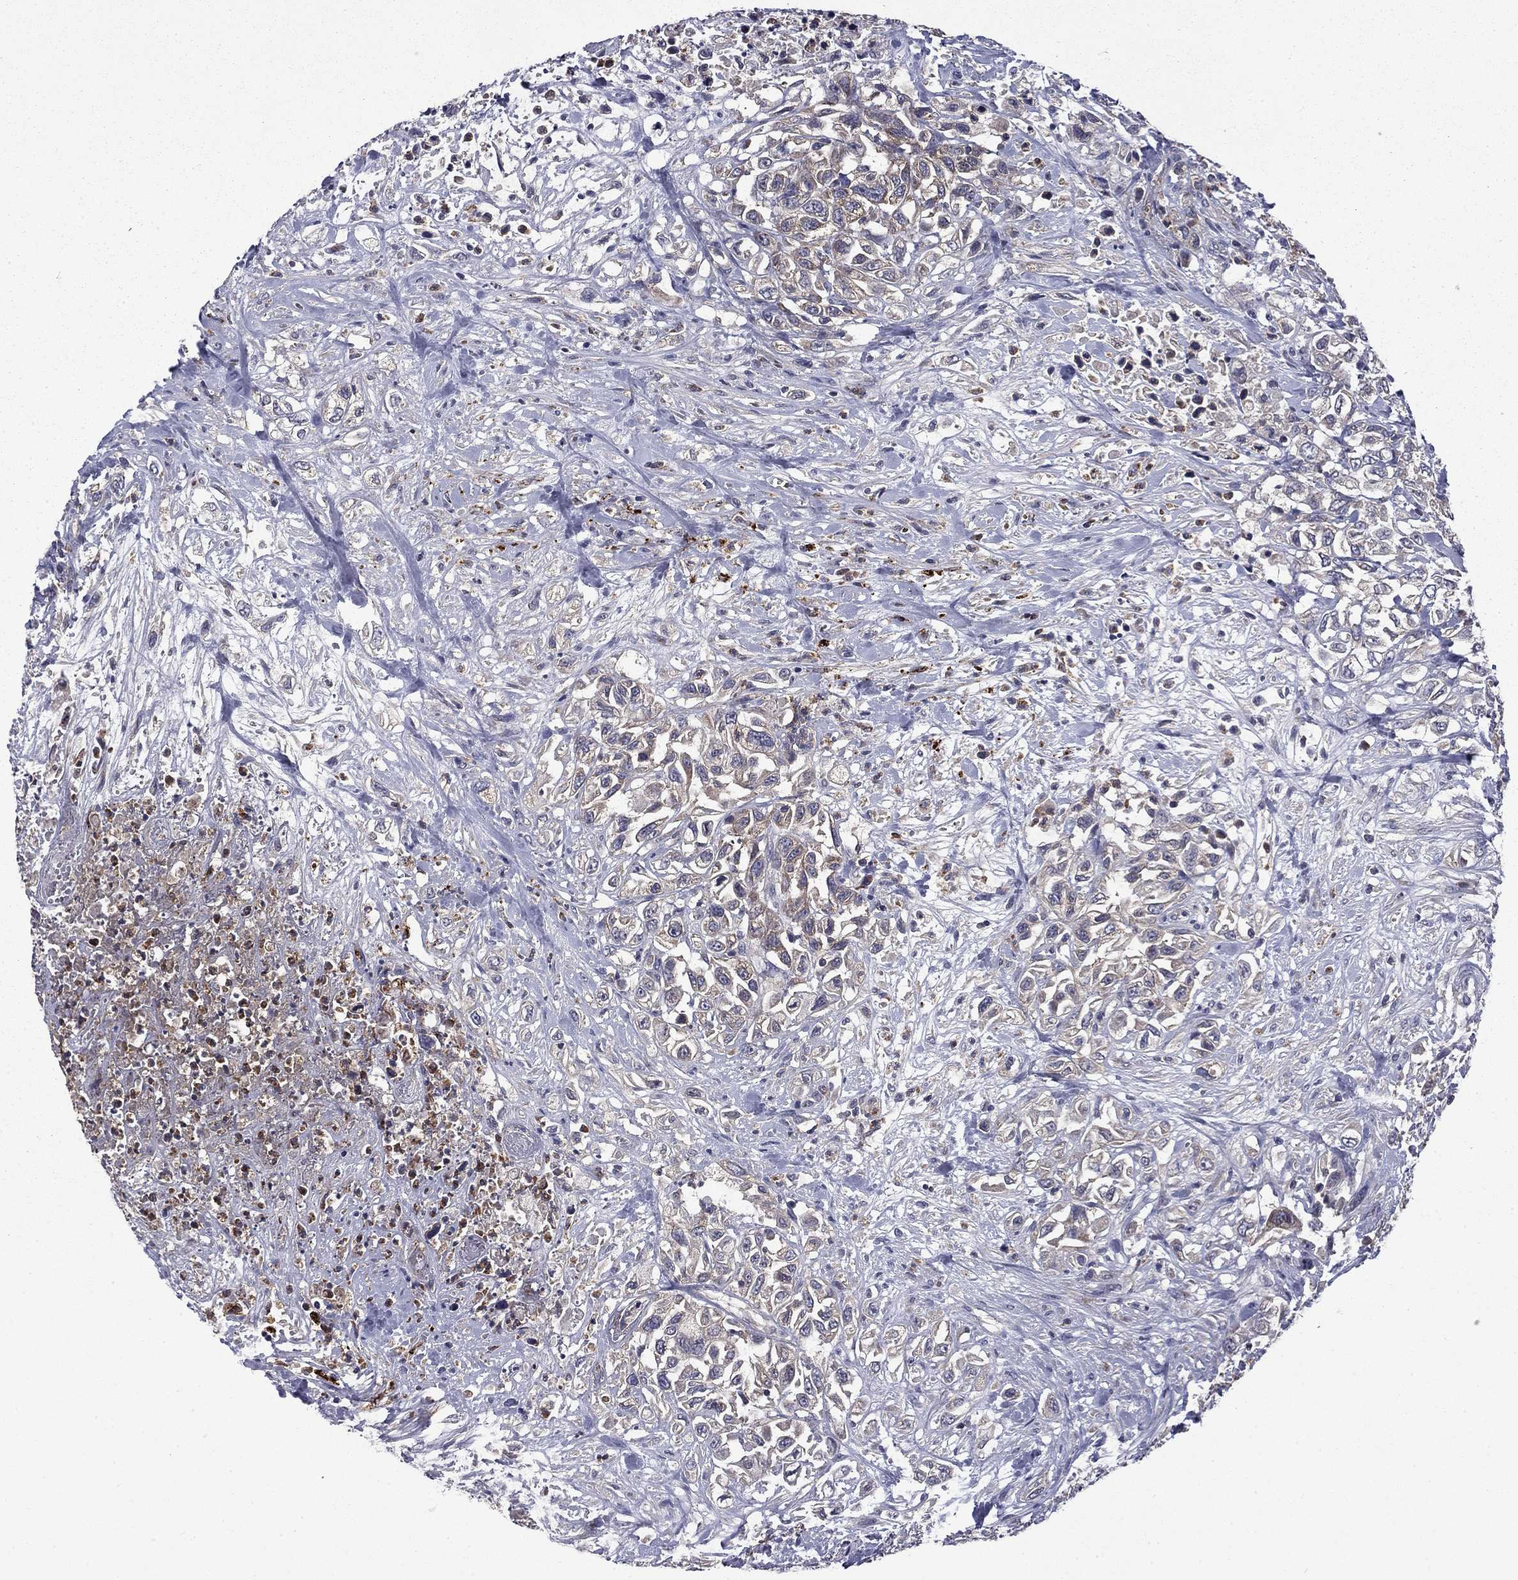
{"staining": {"intensity": "negative", "quantity": "none", "location": "none"}, "tissue": "urothelial cancer", "cell_type": "Tumor cells", "image_type": "cancer", "snomed": [{"axis": "morphology", "description": "Urothelial carcinoma, High grade"}, {"axis": "topography", "description": "Urinary bladder"}], "caption": "Human urothelial carcinoma (high-grade) stained for a protein using IHC shows no positivity in tumor cells.", "gene": "CEACAM7", "patient": {"sex": "female", "age": 56}}